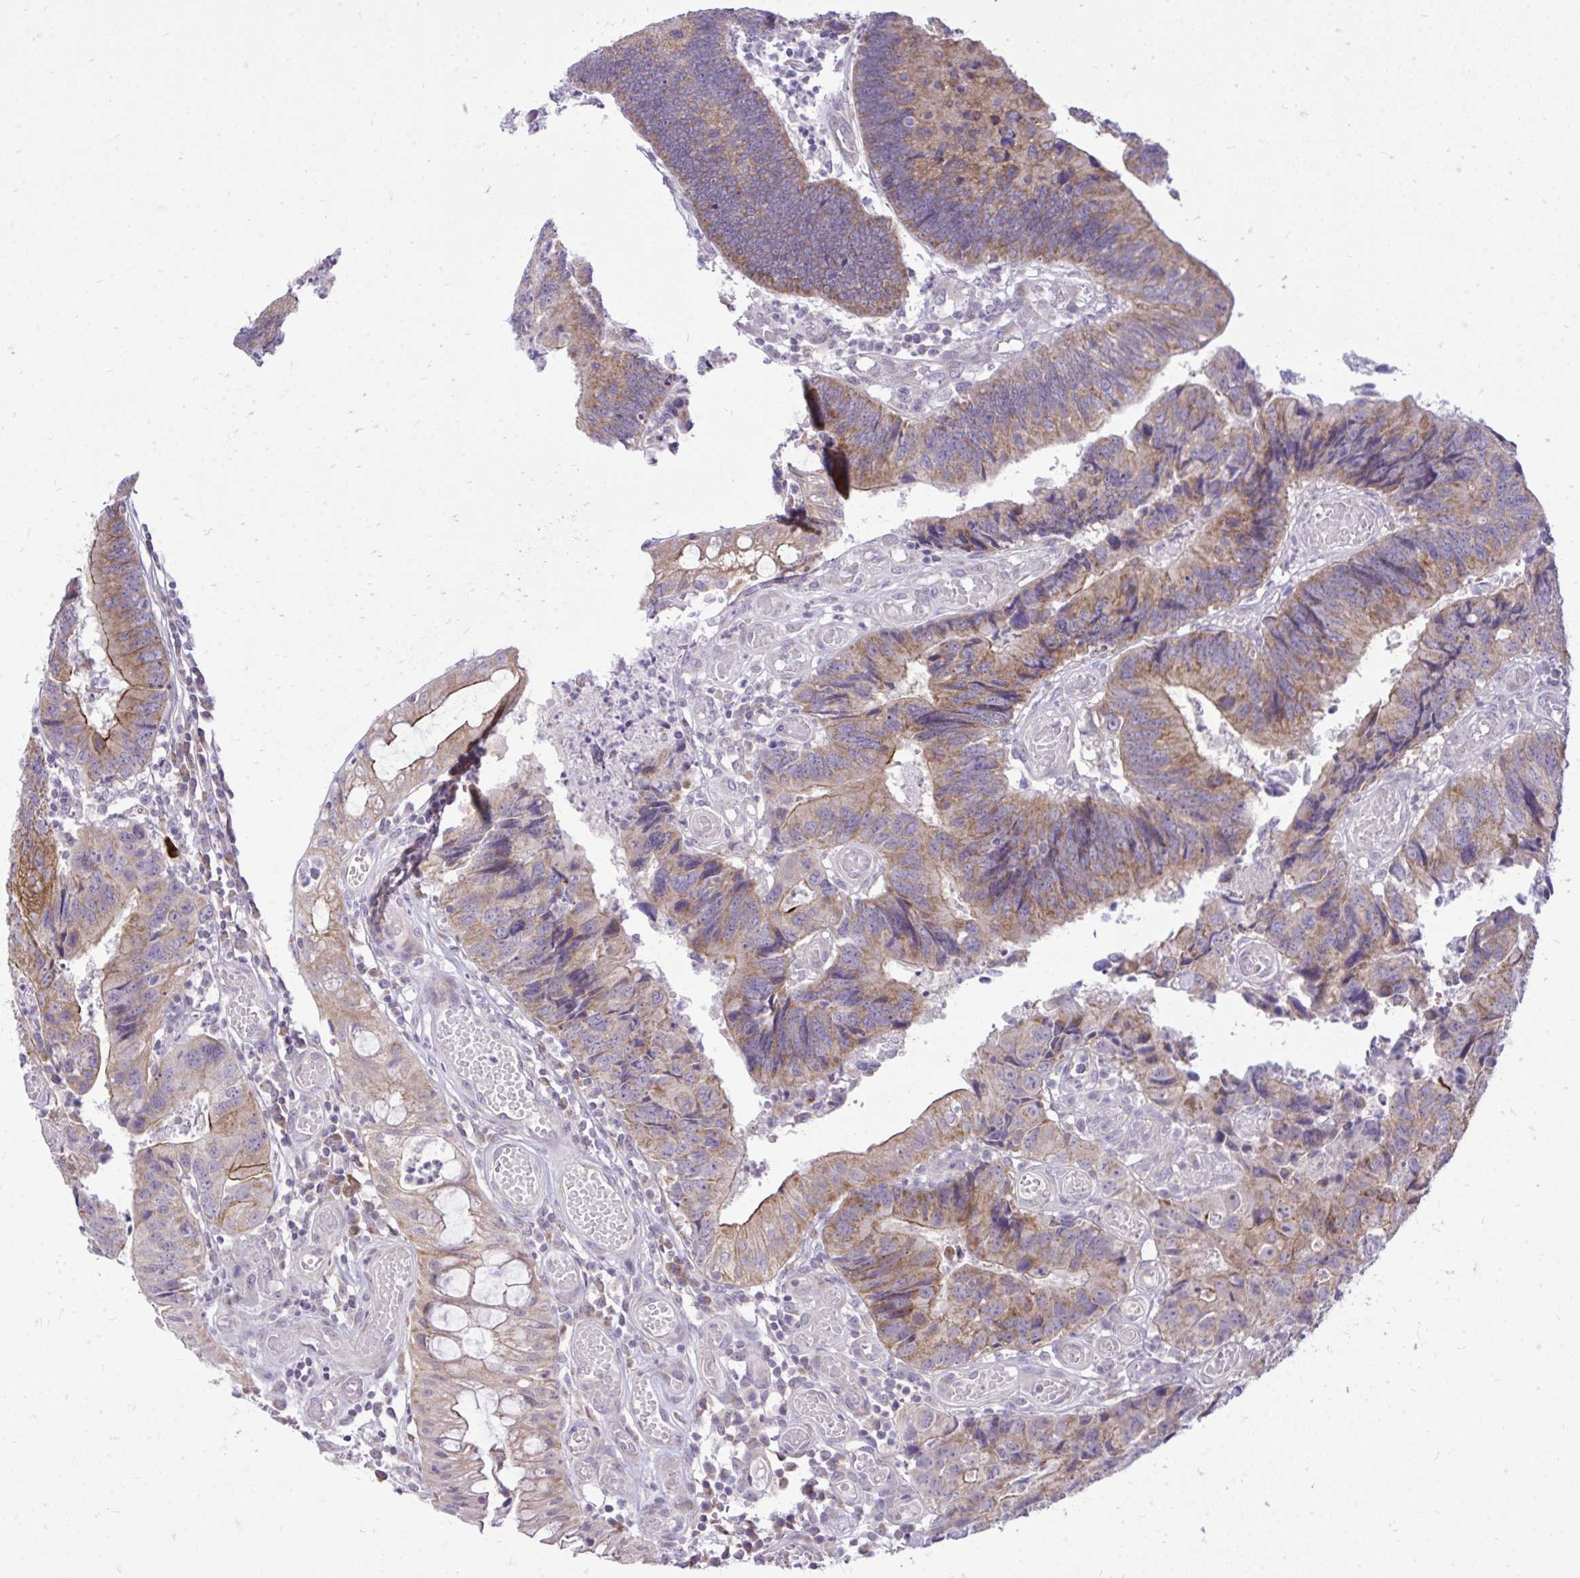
{"staining": {"intensity": "moderate", "quantity": ">75%", "location": "cytoplasmic/membranous"}, "tissue": "colorectal cancer", "cell_type": "Tumor cells", "image_type": "cancer", "snomed": [{"axis": "morphology", "description": "Adenocarcinoma, NOS"}, {"axis": "topography", "description": "Colon"}], "caption": "Human colorectal cancer (adenocarcinoma) stained with a brown dye exhibits moderate cytoplasmic/membranous positive staining in about >75% of tumor cells.", "gene": "SPTBN2", "patient": {"sex": "female", "age": 67}}